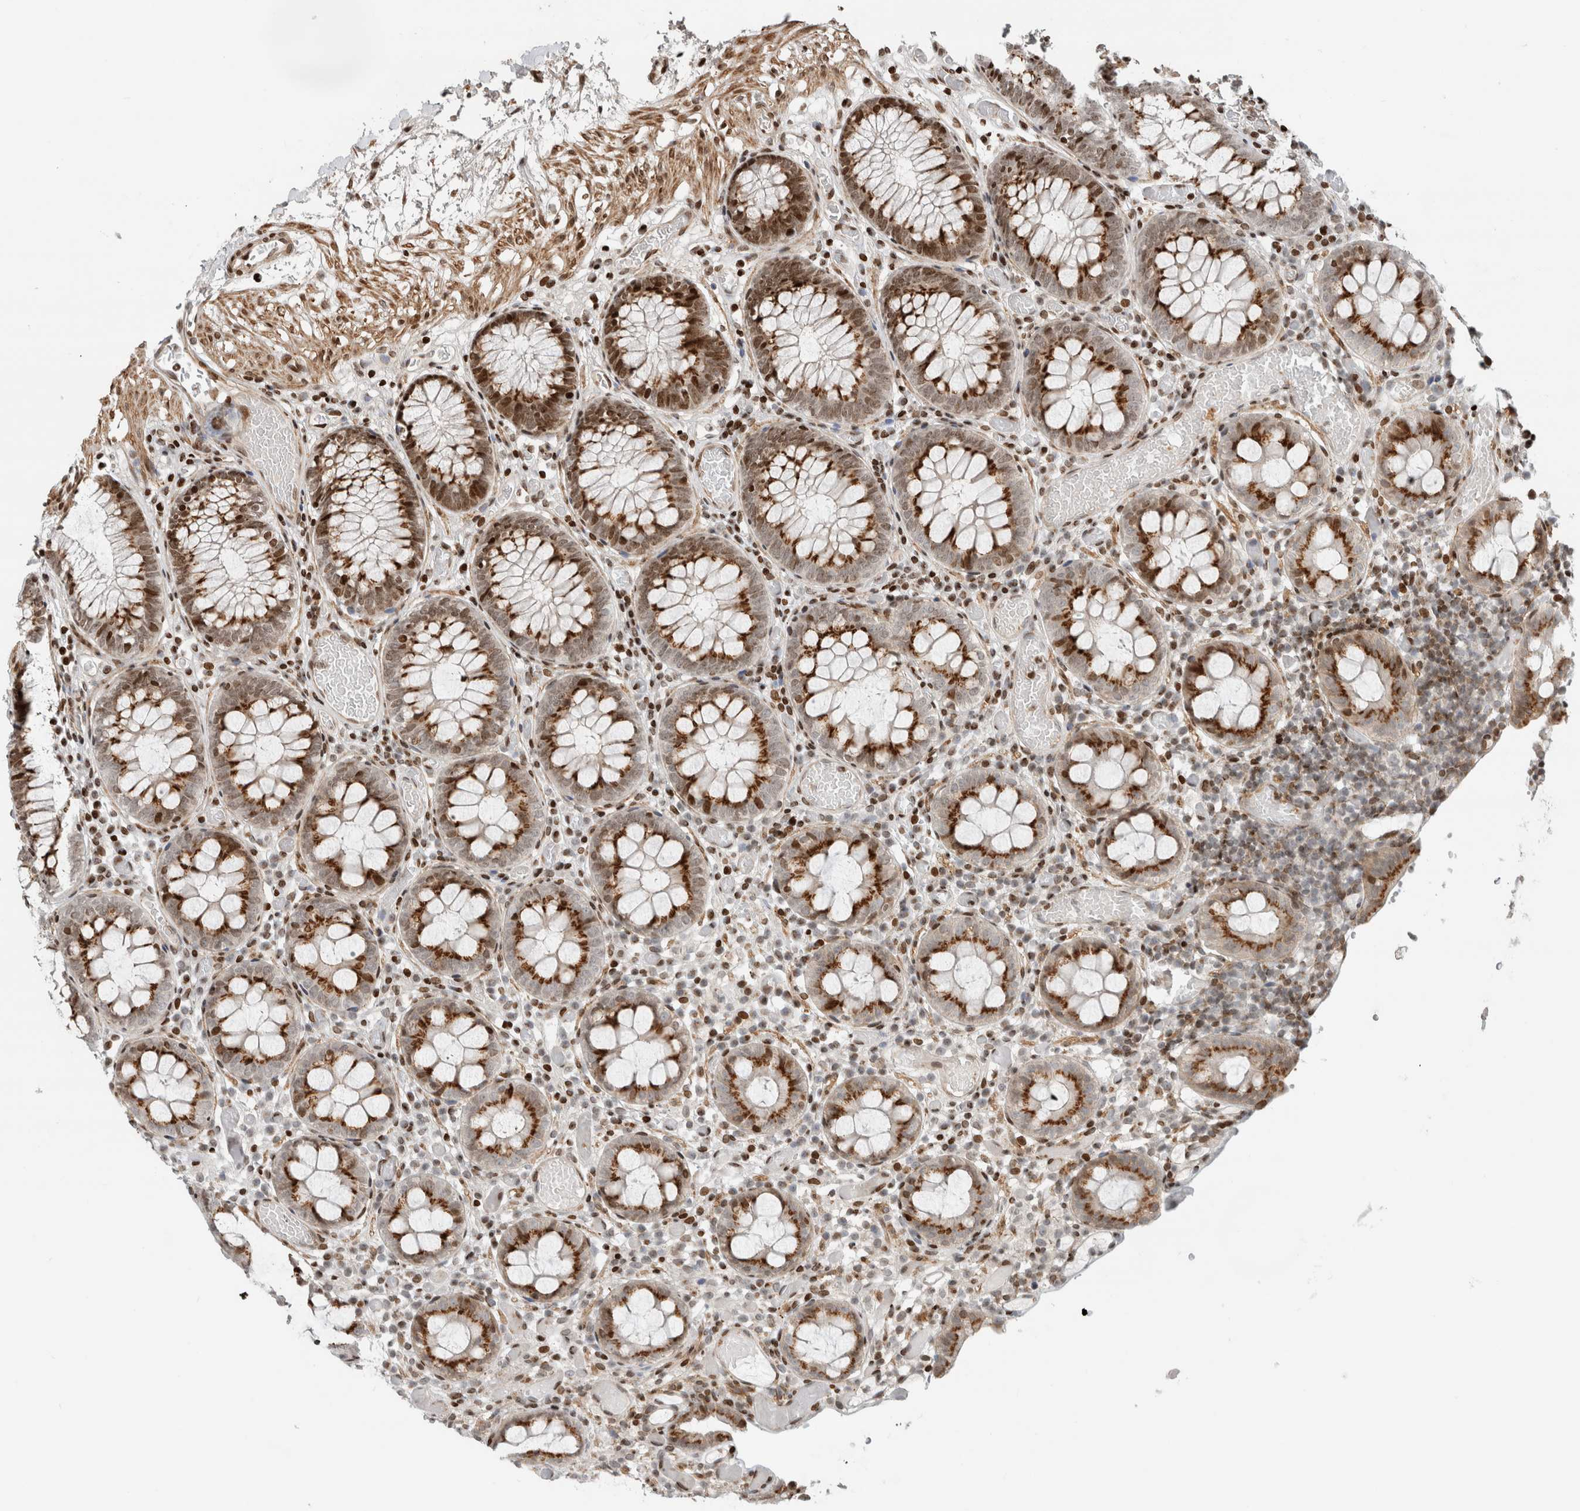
{"staining": {"intensity": "moderate", "quantity": ">75%", "location": "cytoplasmic/membranous"}, "tissue": "colon", "cell_type": "Endothelial cells", "image_type": "normal", "snomed": [{"axis": "morphology", "description": "Normal tissue, NOS"}, {"axis": "topography", "description": "Colon"}], "caption": "Colon stained for a protein (brown) exhibits moderate cytoplasmic/membranous positive staining in about >75% of endothelial cells.", "gene": "GINS4", "patient": {"sex": "male", "age": 14}}